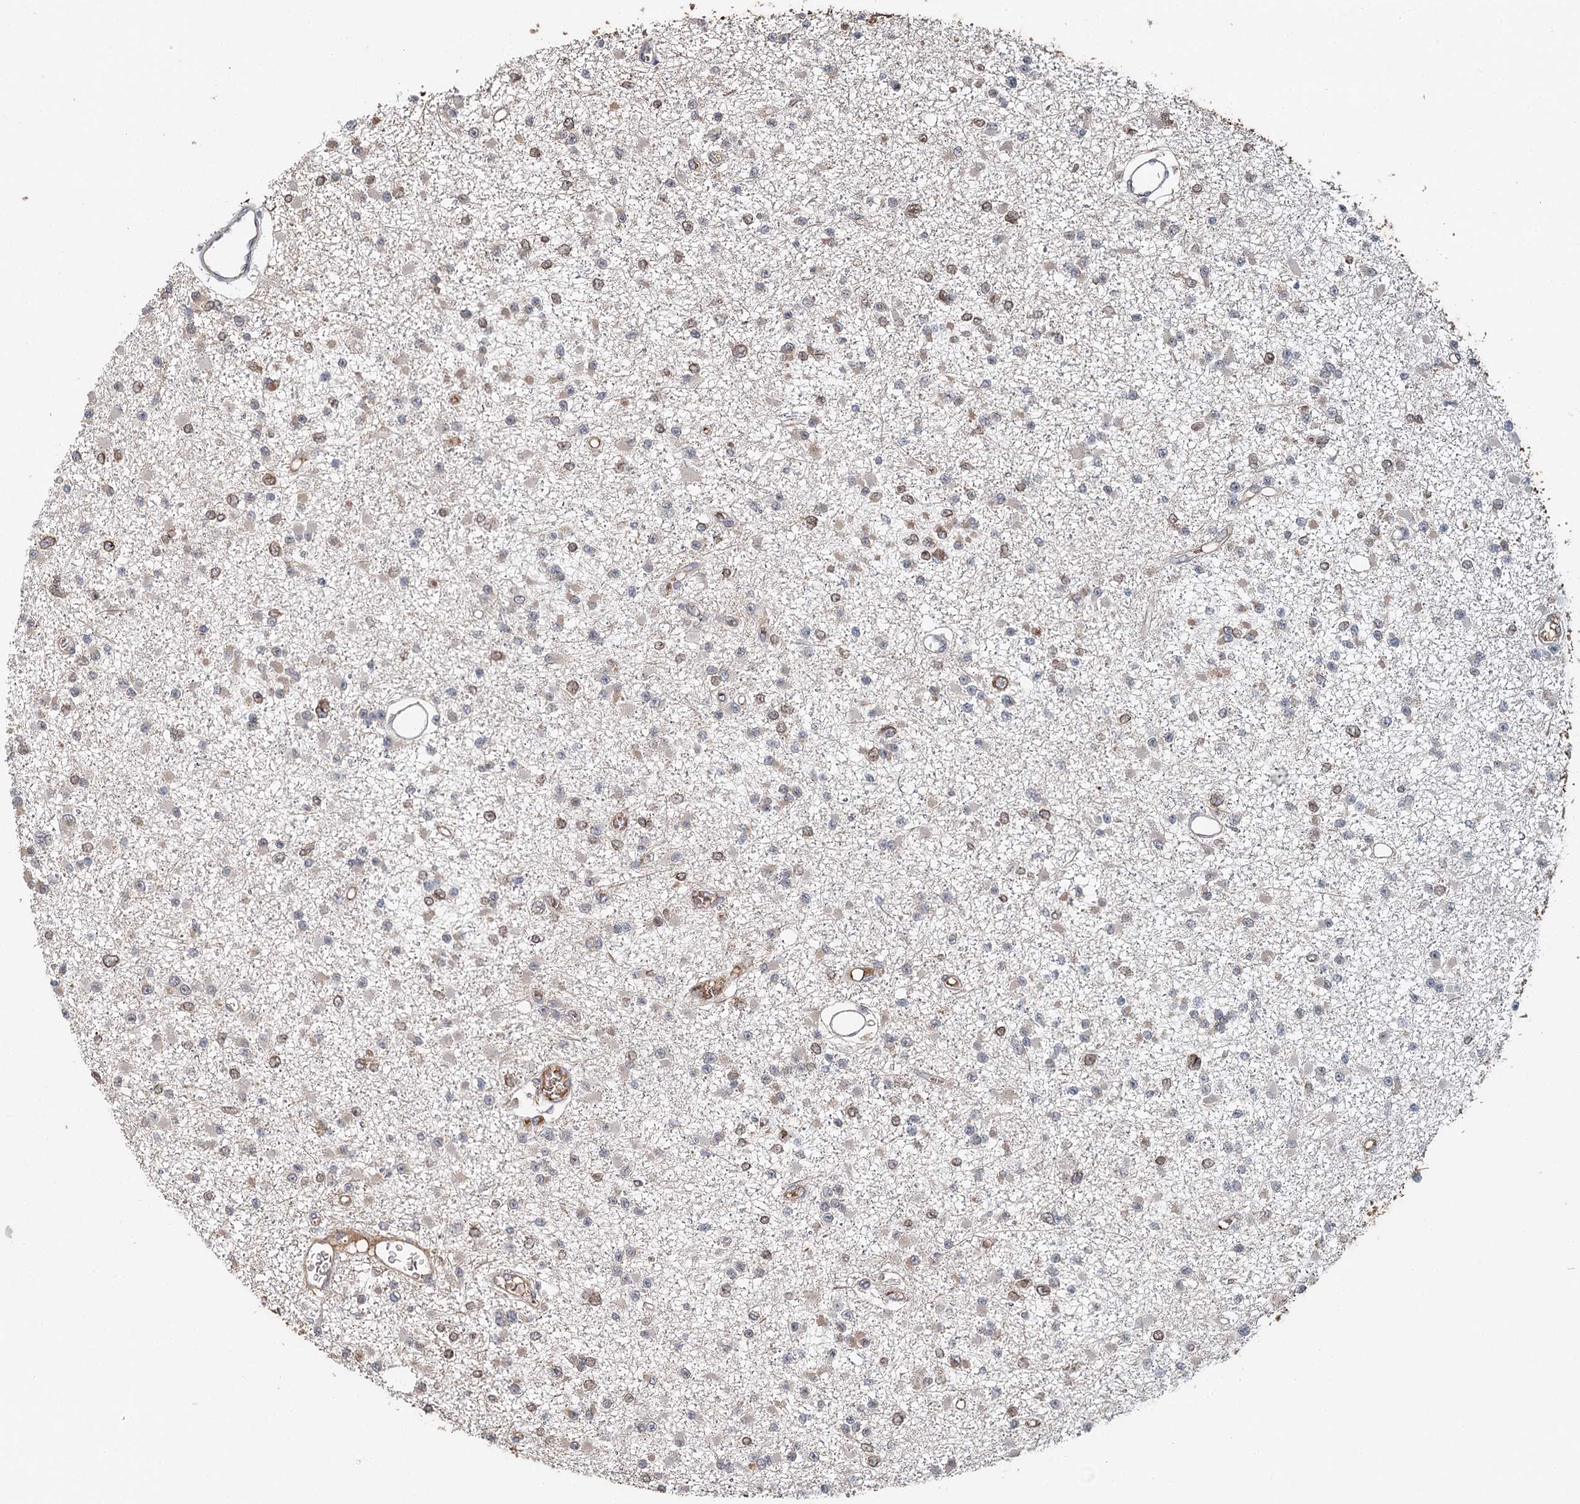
{"staining": {"intensity": "moderate", "quantity": "<25%", "location": "cytoplasmic/membranous"}, "tissue": "glioma", "cell_type": "Tumor cells", "image_type": "cancer", "snomed": [{"axis": "morphology", "description": "Glioma, malignant, Low grade"}, {"axis": "topography", "description": "Brain"}], "caption": "Glioma was stained to show a protein in brown. There is low levels of moderate cytoplasmic/membranous staining in approximately <25% of tumor cells. The protein is shown in brown color, while the nuclei are stained blue.", "gene": "SYVN1", "patient": {"sex": "female", "age": 22}}